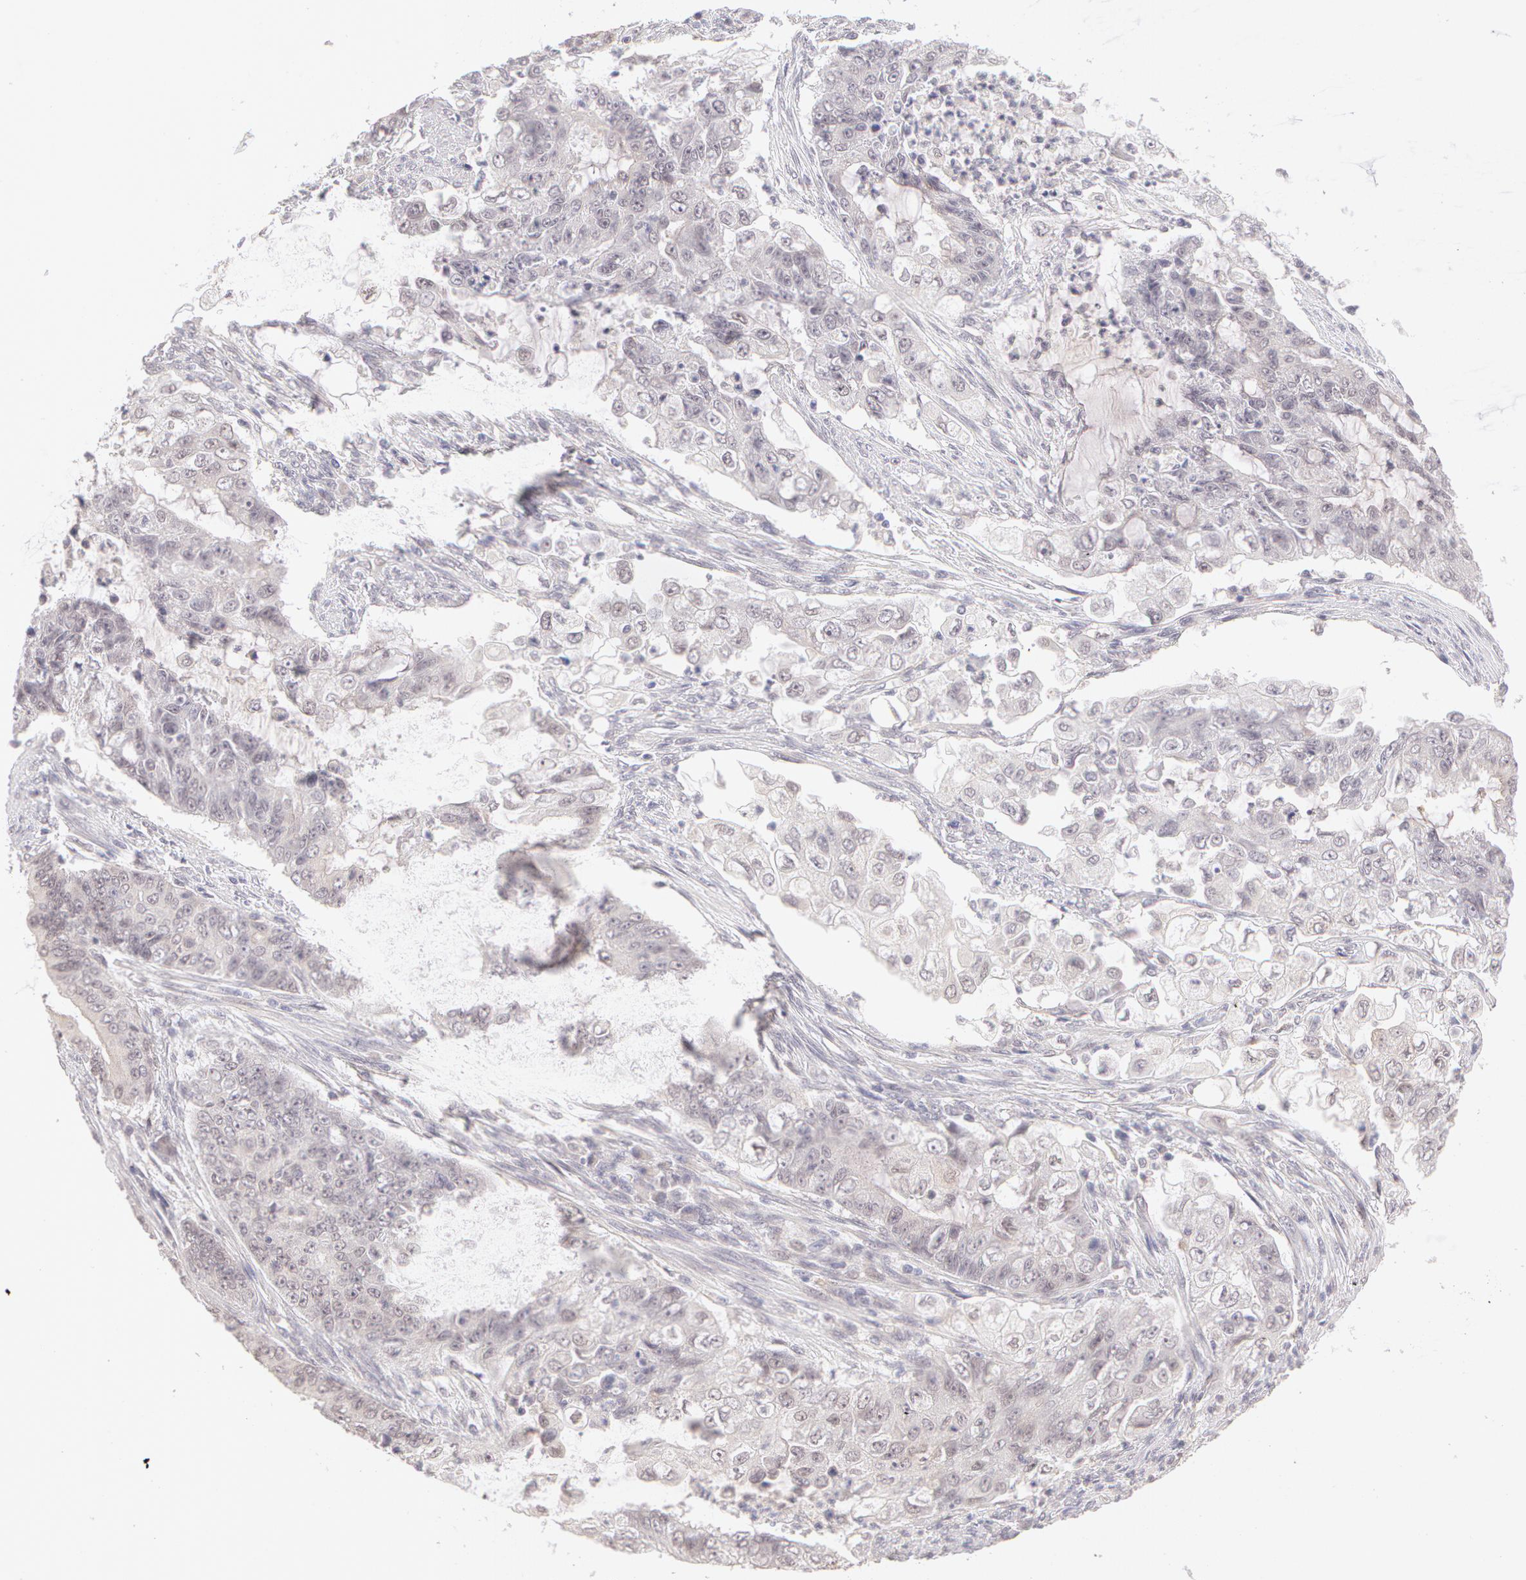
{"staining": {"intensity": "negative", "quantity": "none", "location": "none"}, "tissue": "endometrial cancer", "cell_type": "Tumor cells", "image_type": "cancer", "snomed": [{"axis": "morphology", "description": "Adenocarcinoma, NOS"}, {"axis": "topography", "description": "Endometrium"}], "caption": "Tumor cells are negative for brown protein staining in endometrial adenocarcinoma. The staining was performed using DAB to visualize the protein expression in brown, while the nuclei were stained in blue with hematoxylin (Magnification: 20x).", "gene": "ZNF597", "patient": {"sex": "female", "age": 75}}